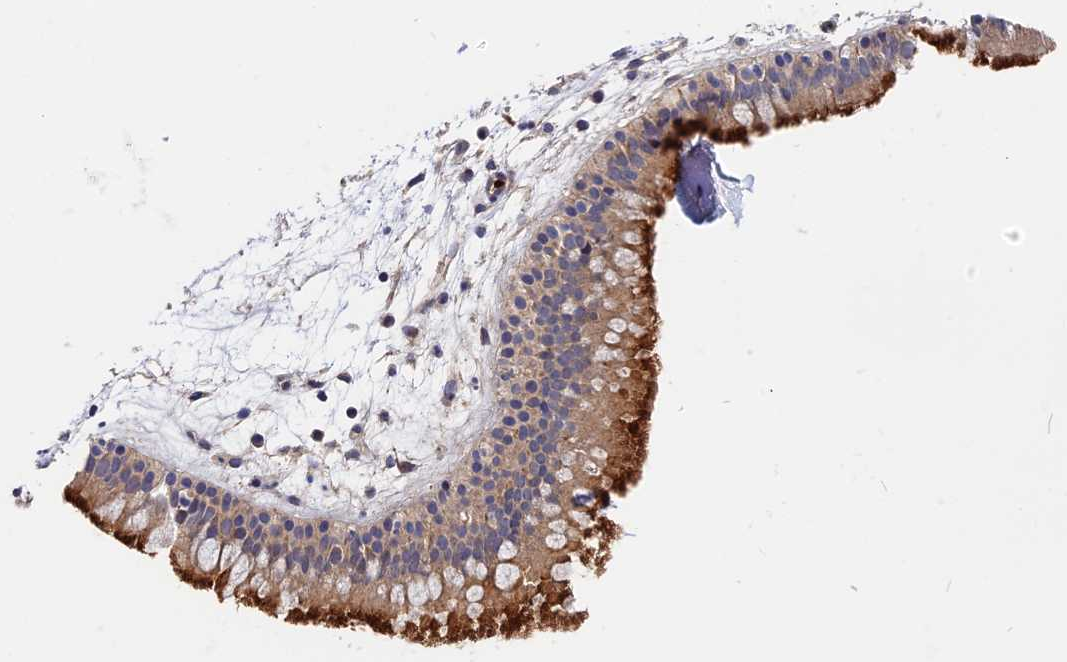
{"staining": {"intensity": "moderate", "quantity": ">75%", "location": "cytoplasmic/membranous"}, "tissue": "nasopharynx", "cell_type": "Respiratory epithelial cells", "image_type": "normal", "snomed": [{"axis": "morphology", "description": "Normal tissue, NOS"}, {"axis": "topography", "description": "Nasopharynx"}], "caption": "Unremarkable nasopharynx shows moderate cytoplasmic/membranous staining in about >75% of respiratory epithelial cells.", "gene": "MISP3", "patient": {"sex": "male", "age": 82}}